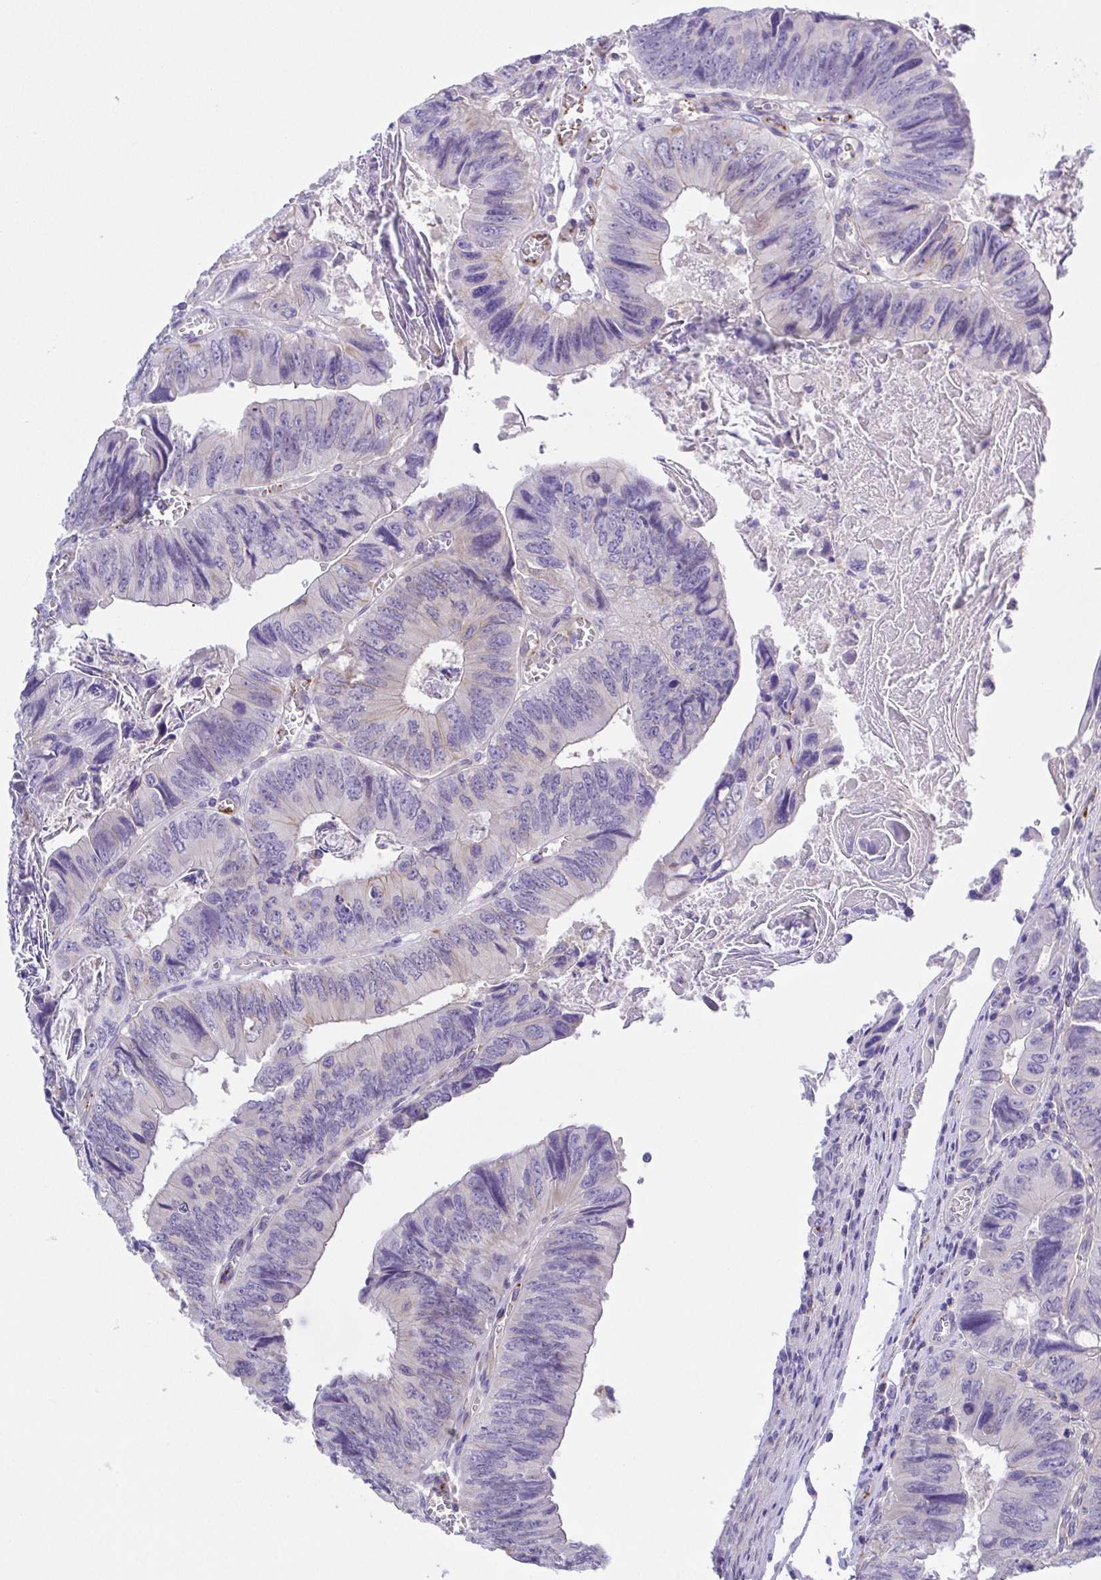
{"staining": {"intensity": "negative", "quantity": "none", "location": "none"}, "tissue": "colorectal cancer", "cell_type": "Tumor cells", "image_type": "cancer", "snomed": [{"axis": "morphology", "description": "Adenocarcinoma, NOS"}, {"axis": "topography", "description": "Colon"}], "caption": "High power microscopy image of an immunohistochemistry micrograph of colorectal cancer (adenocarcinoma), revealing no significant positivity in tumor cells.", "gene": "PRR14L", "patient": {"sex": "female", "age": 84}}